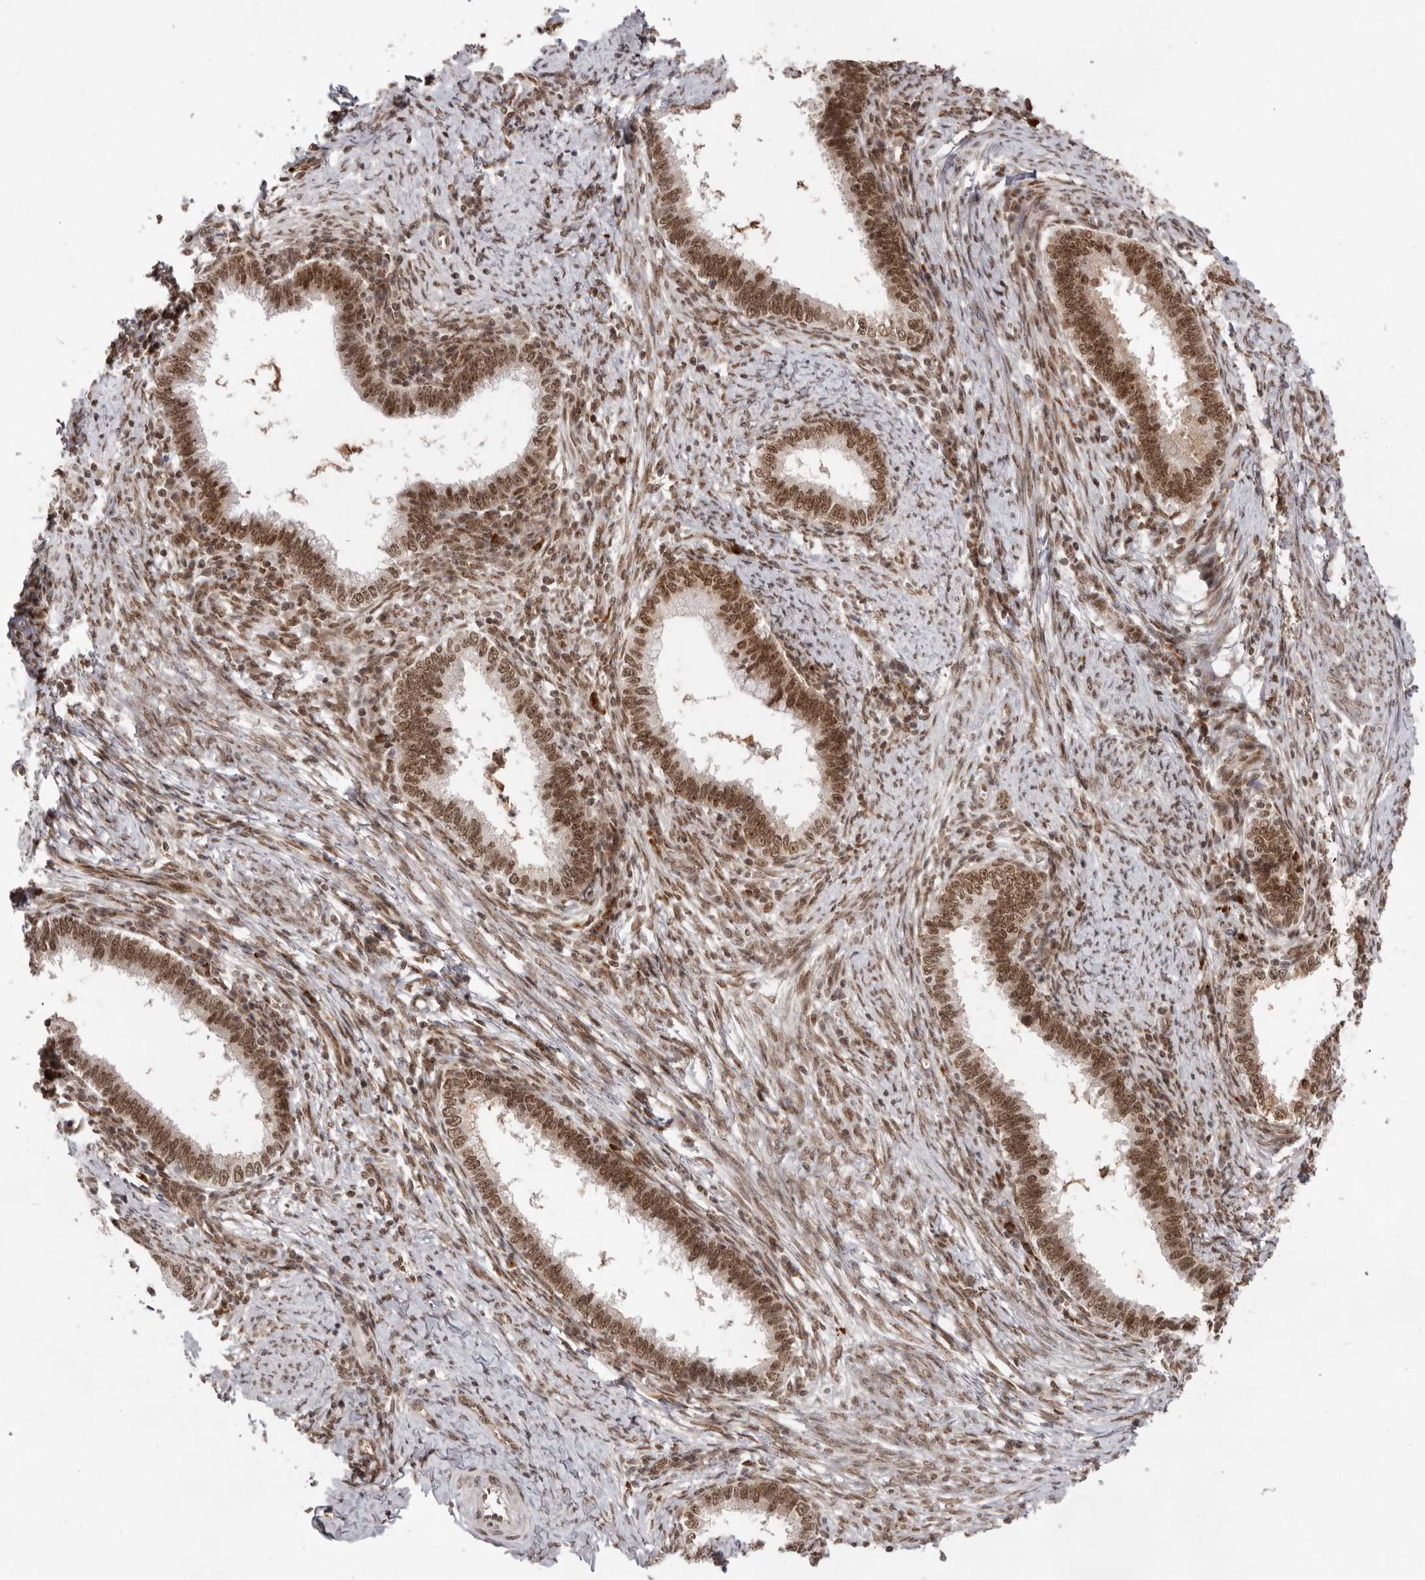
{"staining": {"intensity": "moderate", "quantity": ">75%", "location": "nuclear"}, "tissue": "cervical cancer", "cell_type": "Tumor cells", "image_type": "cancer", "snomed": [{"axis": "morphology", "description": "Adenocarcinoma, NOS"}, {"axis": "topography", "description": "Cervix"}], "caption": "The immunohistochemical stain shows moderate nuclear staining in tumor cells of cervical cancer tissue. (Brightfield microscopy of DAB IHC at high magnification).", "gene": "CHTOP", "patient": {"sex": "female", "age": 36}}